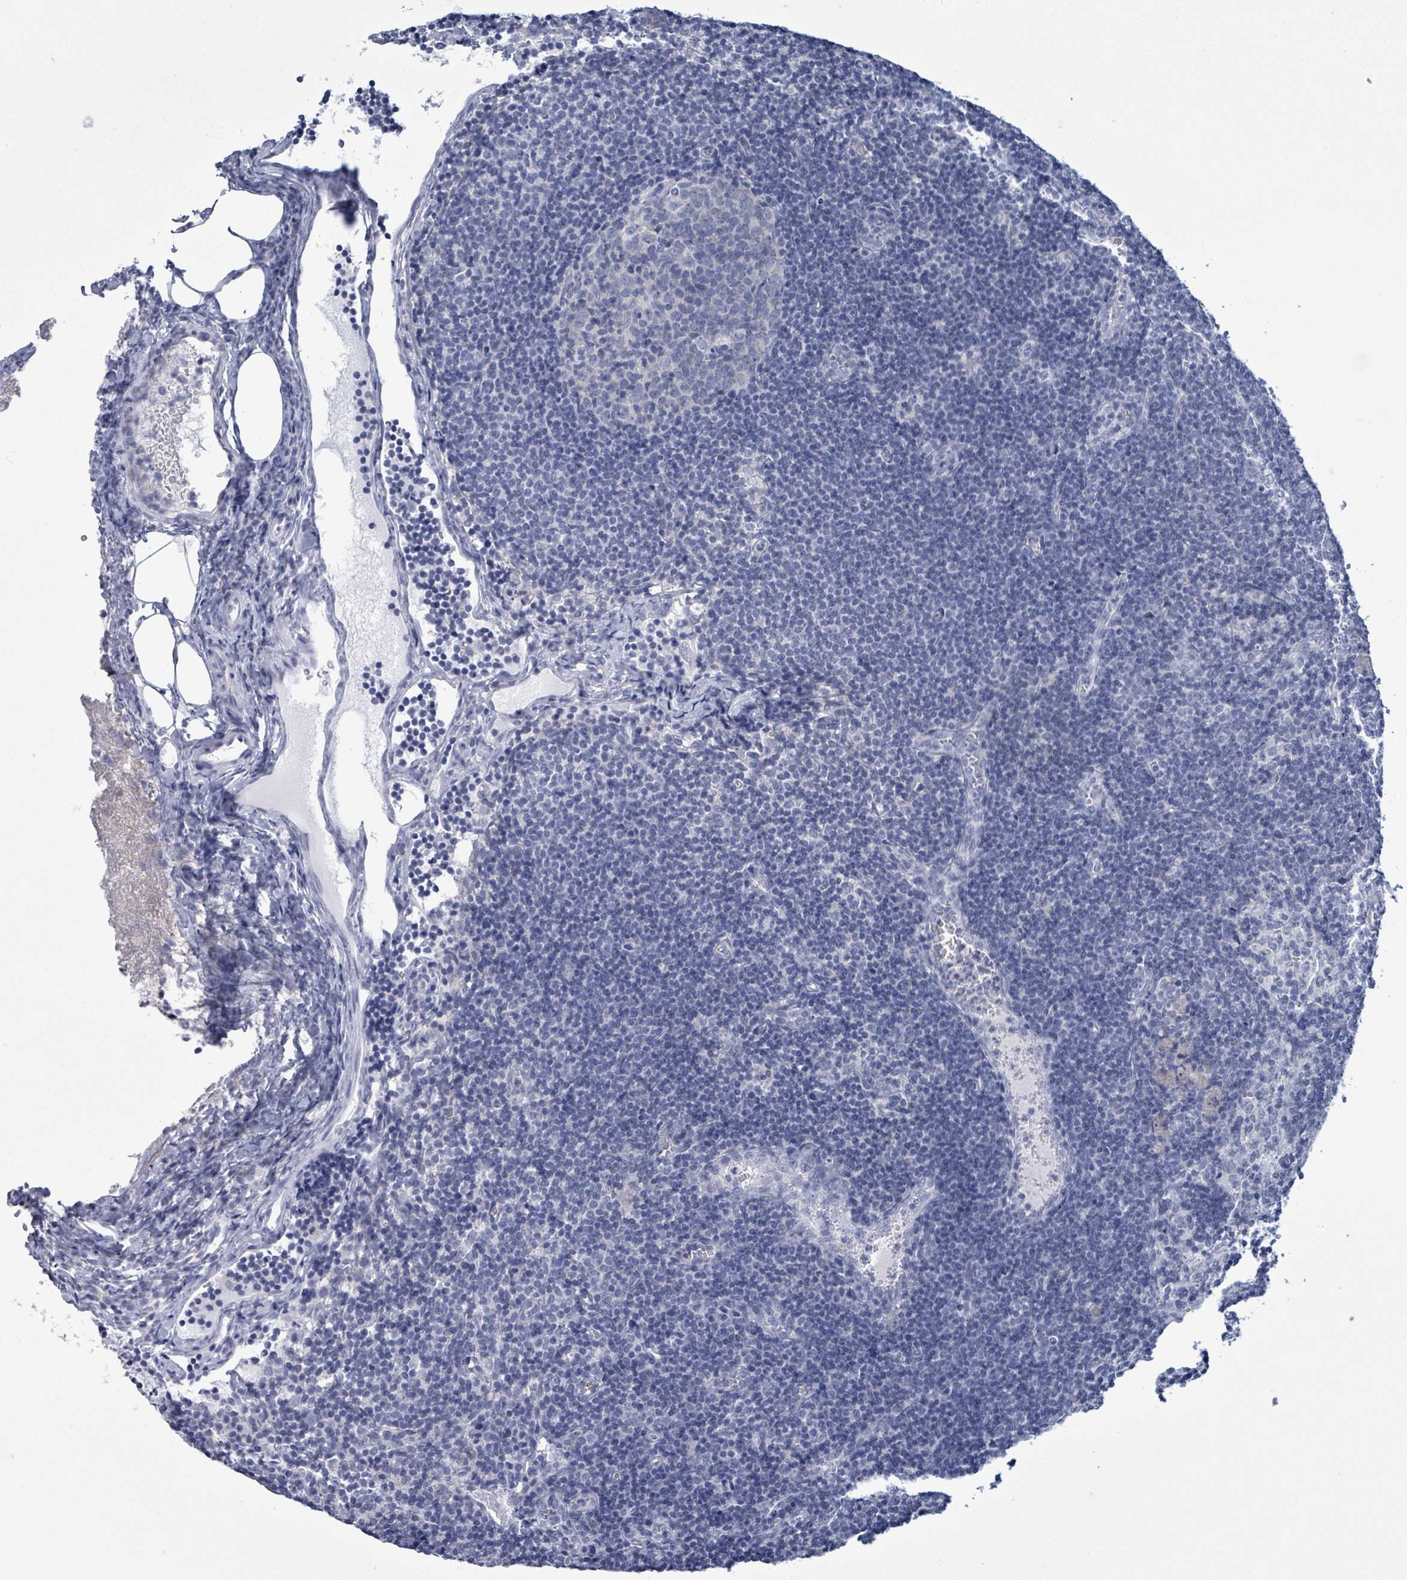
{"staining": {"intensity": "negative", "quantity": "none", "location": "none"}, "tissue": "lymph node", "cell_type": "Germinal center cells", "image_type": "normal", "snomed": [{"axis": "morphology", "description": "Normal tissue, NOS"}, {"axis": "topography", "description": "Lymph node"}], "caption": "This histopathology image is of unremarkable lymph node stained with IHC to label a protein in brown with the nuclei are counter-stained blue. There is no positivity in germinal center cells. (Immunohistochemistry (ihc), brightfield microscopy, high magnification).", "gene": "BSG", "patient": {"sex": "female", "age": 37}}